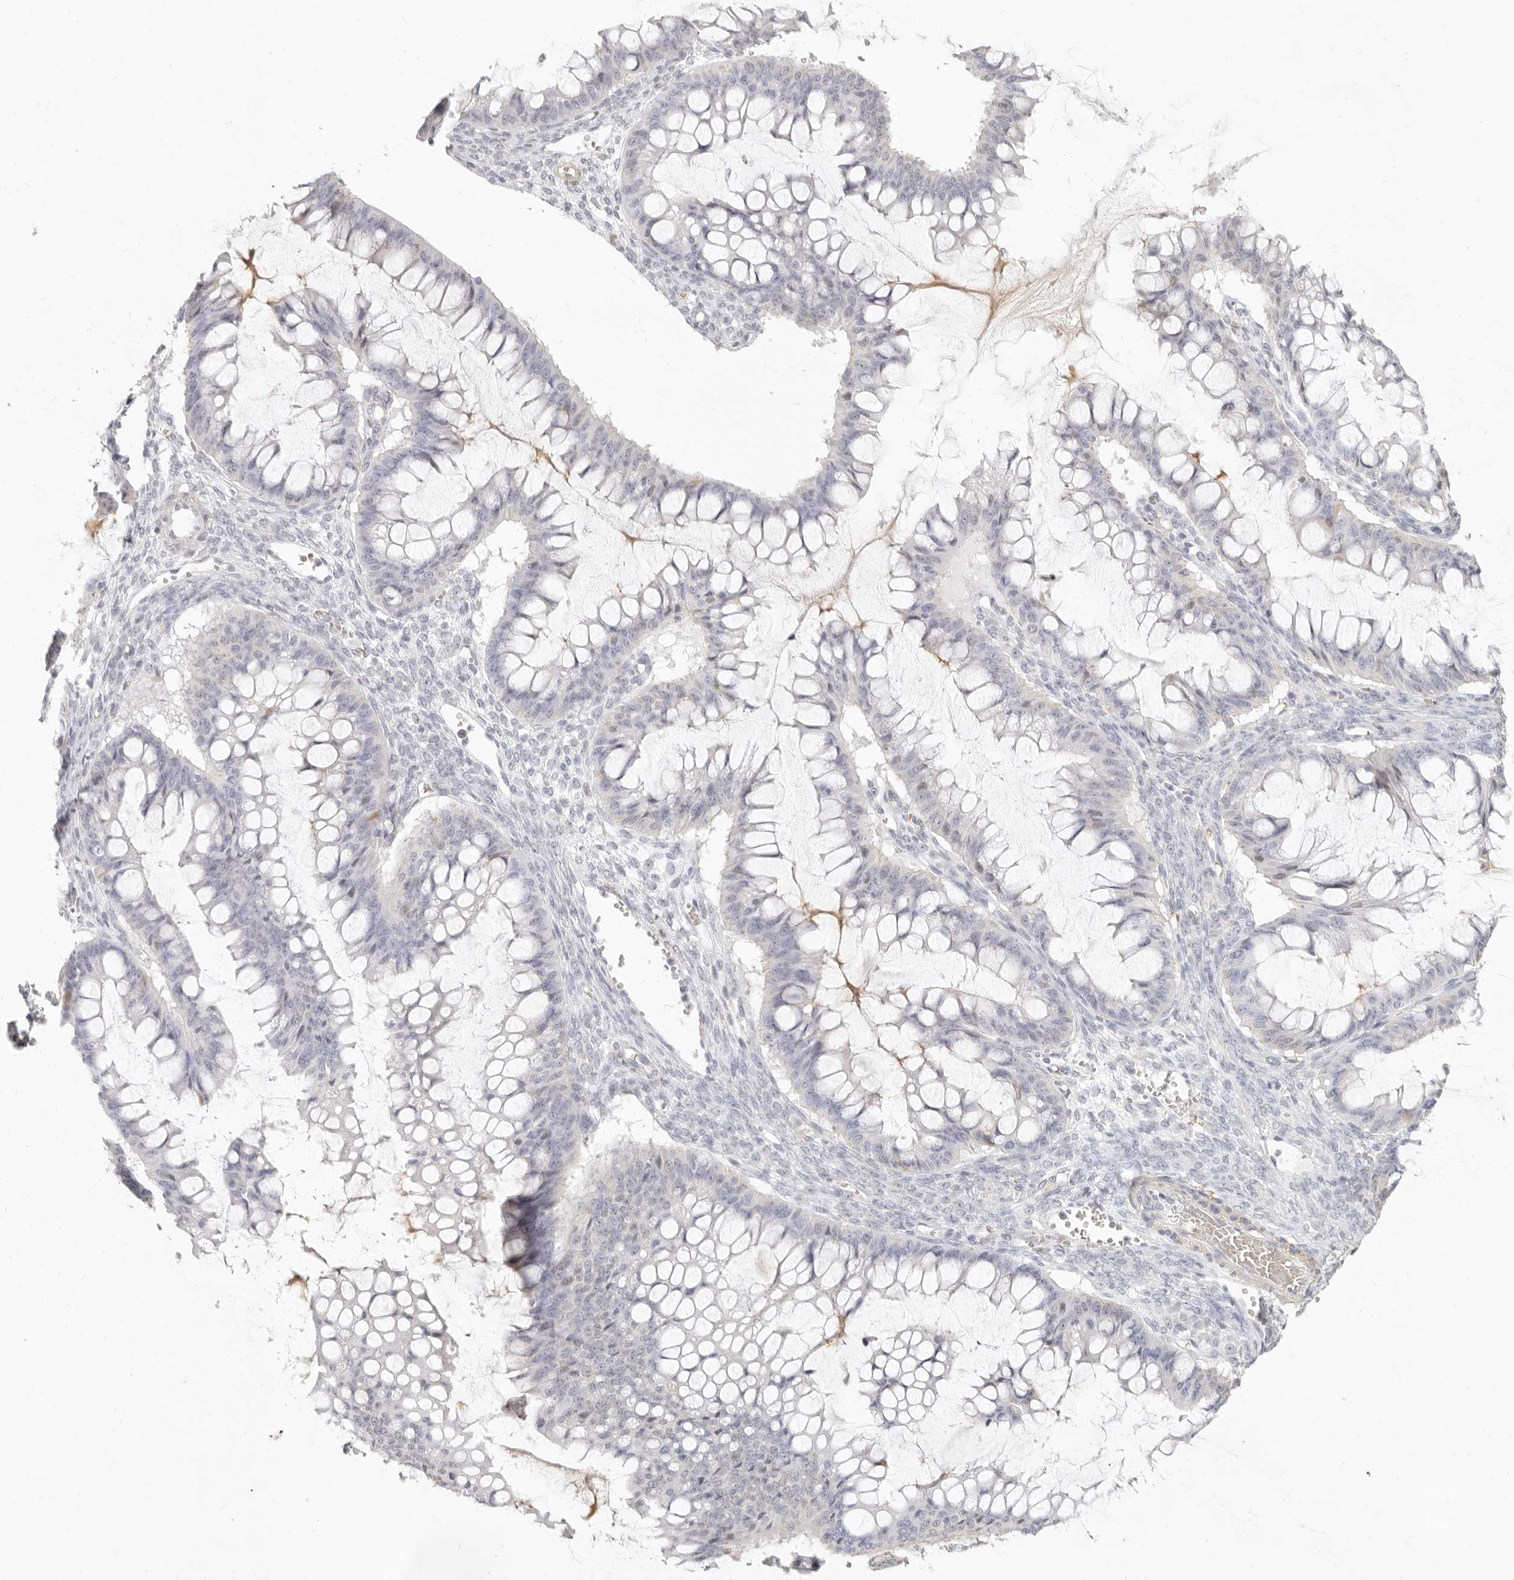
{"staining": {"intensity": "negative", "quantity": "none", "location": "none"}, "tissue": "ovarian cancer", "cell_type": "Tumor cells", "image_type": "cancer", "snomed": [{"axis": "morphology", "description": "Cystadenocarcinoma, mucinous, NOS"}, {"axis": "topography", "description": "Ovary"}], "caption": "Immunohistochemistry (IHC) photomicrograph of human mucinous cystadenocarcinoma (ovarian) stained for a protein (brown), which displays no positivity in tumor cells. (Brightfield microscopy of DAB (3,3'-diaminobenzidine) immunohistochemistry at high magnification).", "gene": "NIBAN1", "patient": {"sex": "female", "age": 73}}